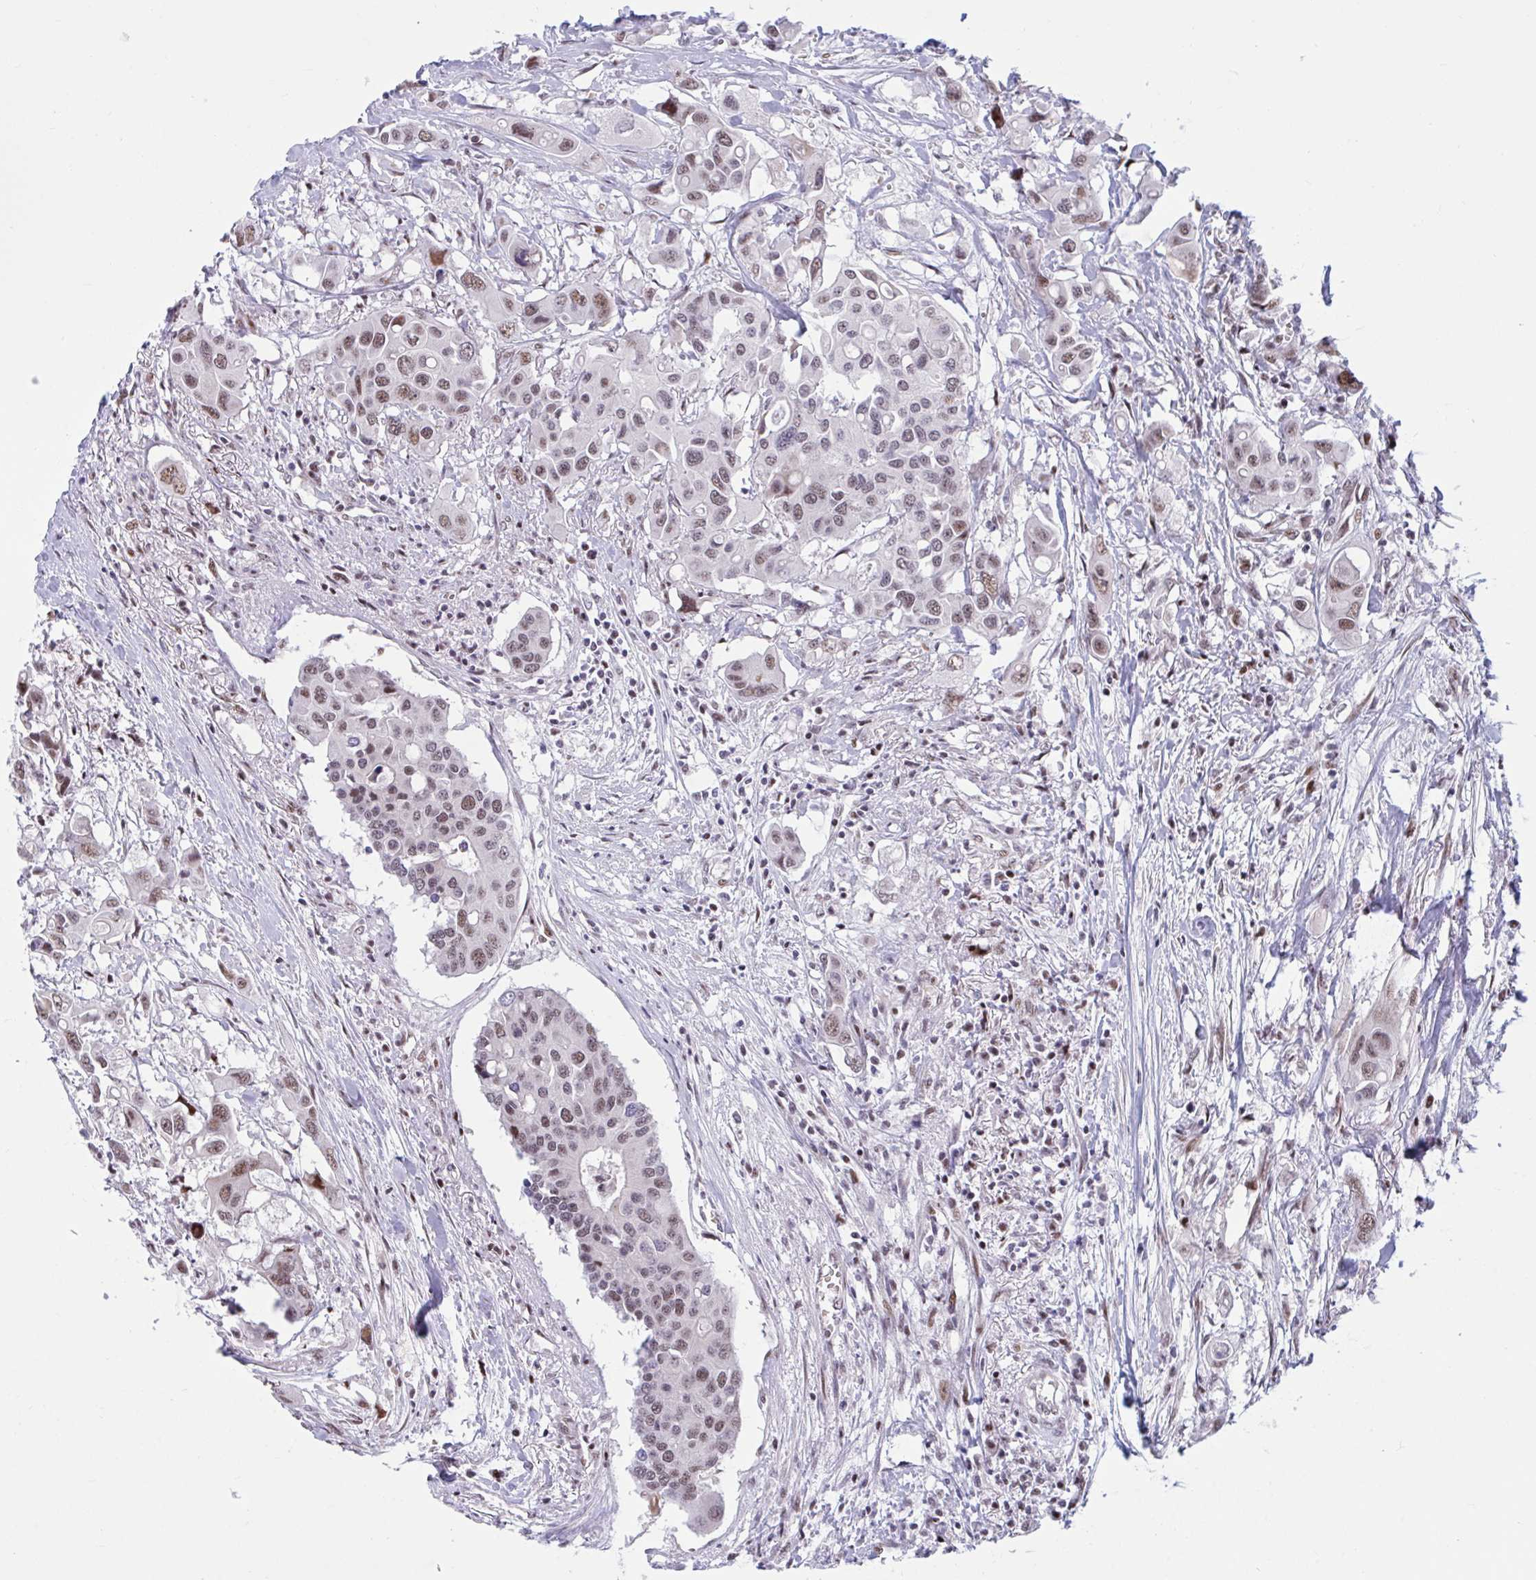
{"staining": {"intensity": "moderate", "quantity": "25%-75%", "location": "nuclear"}, "tissue": "colorectal cancer", "cell_type": "Tumor cells", "image_type": "cancer", "snomed": [{"axis": "morphology", "description": "Adenocarcinoma, NOS"}, {"axis": "topography", "description": "Colon"}], "caption": "Tumor cells exhibit medium levels of moderate nuclear expression in approximately 25%-75% of cells in human adenocarcinoma (colorectal). (DAB IHC, brown staining for protein, blue staining for nuclei).", "gene": "RBL1", "patient": {"sex": "male", "age": 77}}